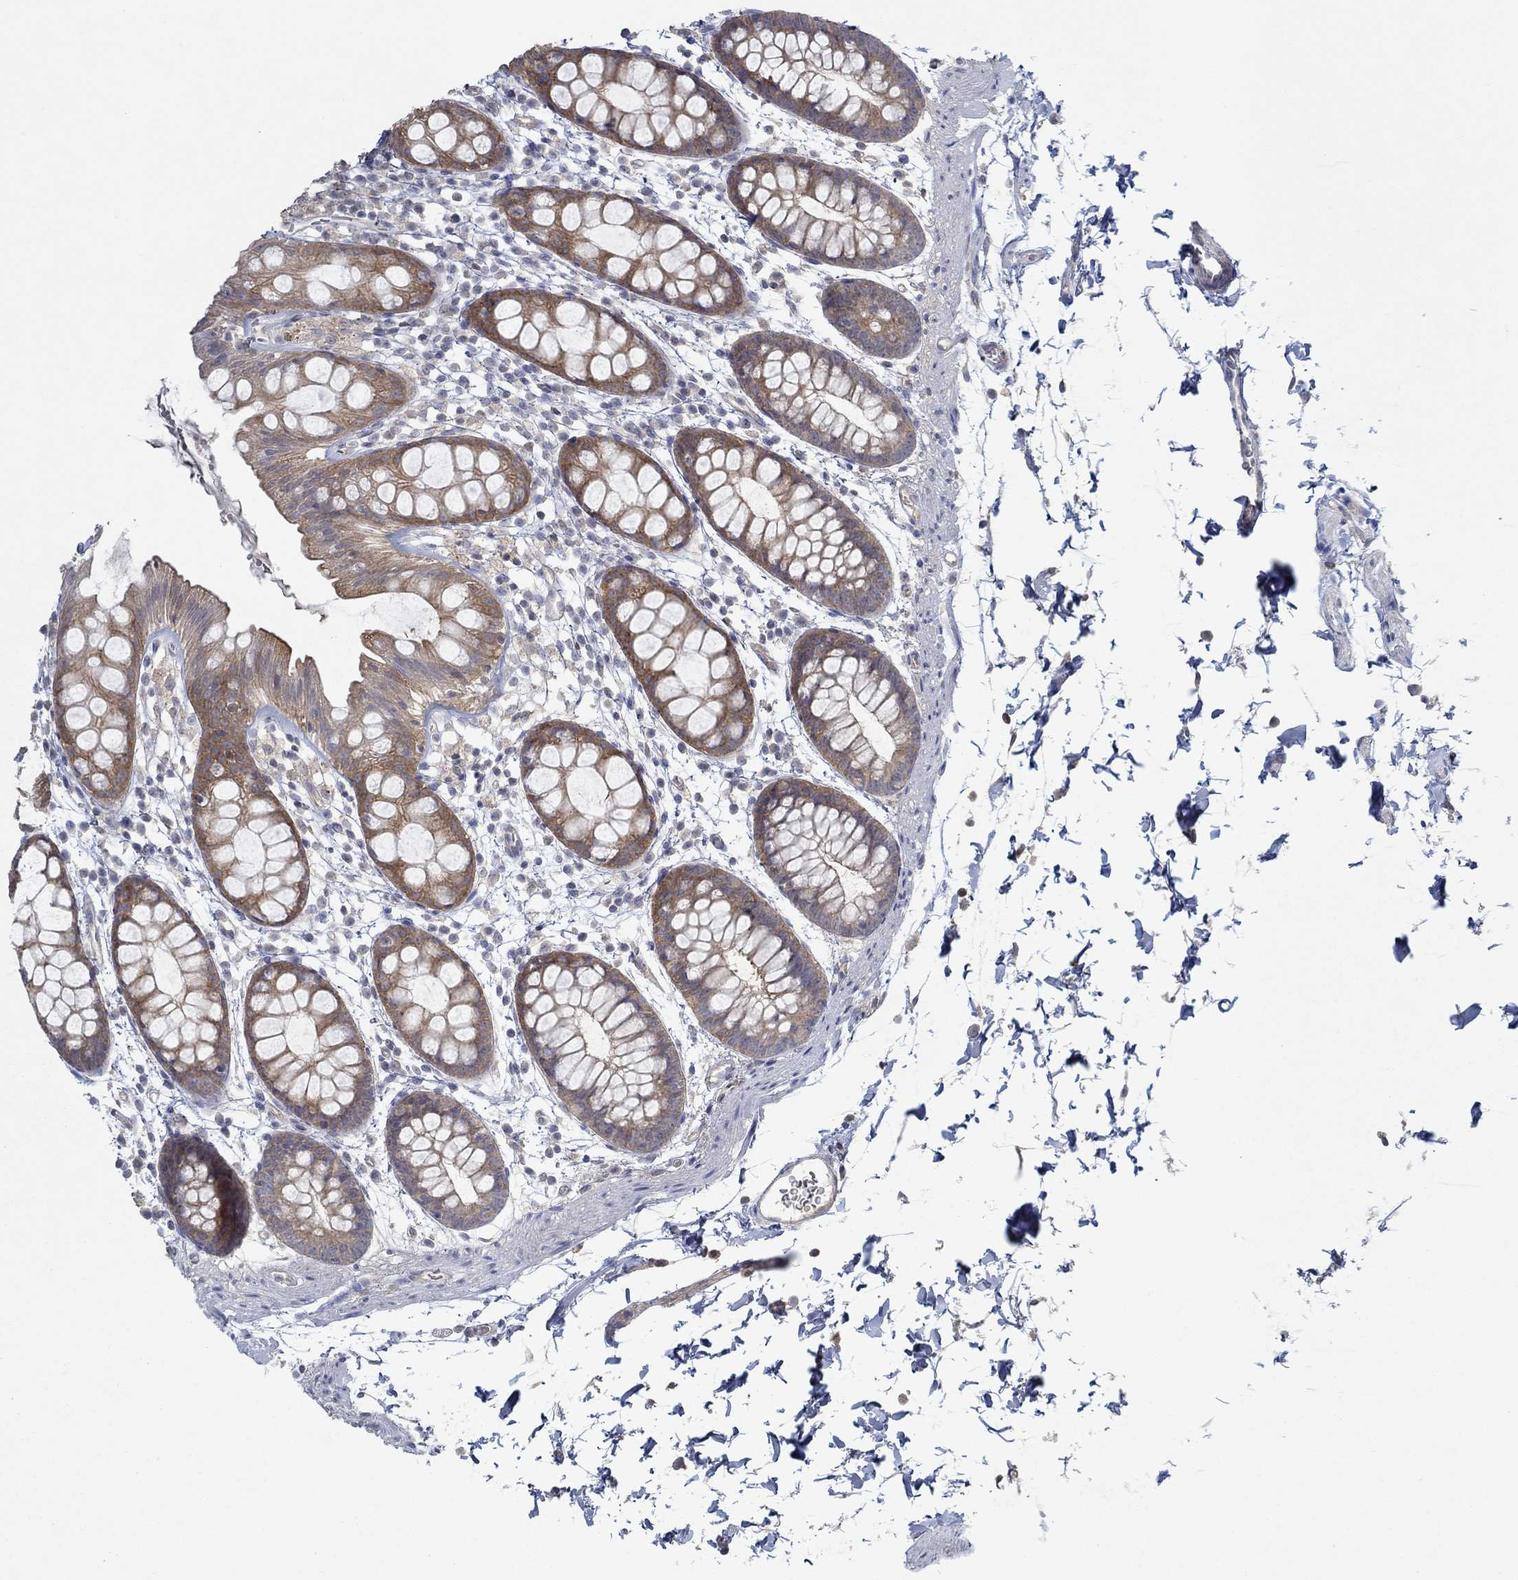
{"staining": {"intensity": "moderate", "quantity": ">75%", "location": "cytoplasmic/membranous"}, "tissue": "rectum", "cell_type": "Glandular cells", "image_type": "normal", "snomed": [{"axis": "morphology", "description": "Normal tissue, NOS"}, {"axis": "topography", "description": "Rectum"}], "caption": "A brown stain labels moderate cytoplasmic/membranous staining of a protein in glandular cells of normal rectum. The staining was performed using DAB to visualize the protein expression in brown, while the nuclei were stained in blue with hematoxylin (Magnification: 20x).", "gene": "MTHFR", "patient": {"sex": "male", "age": 57}}